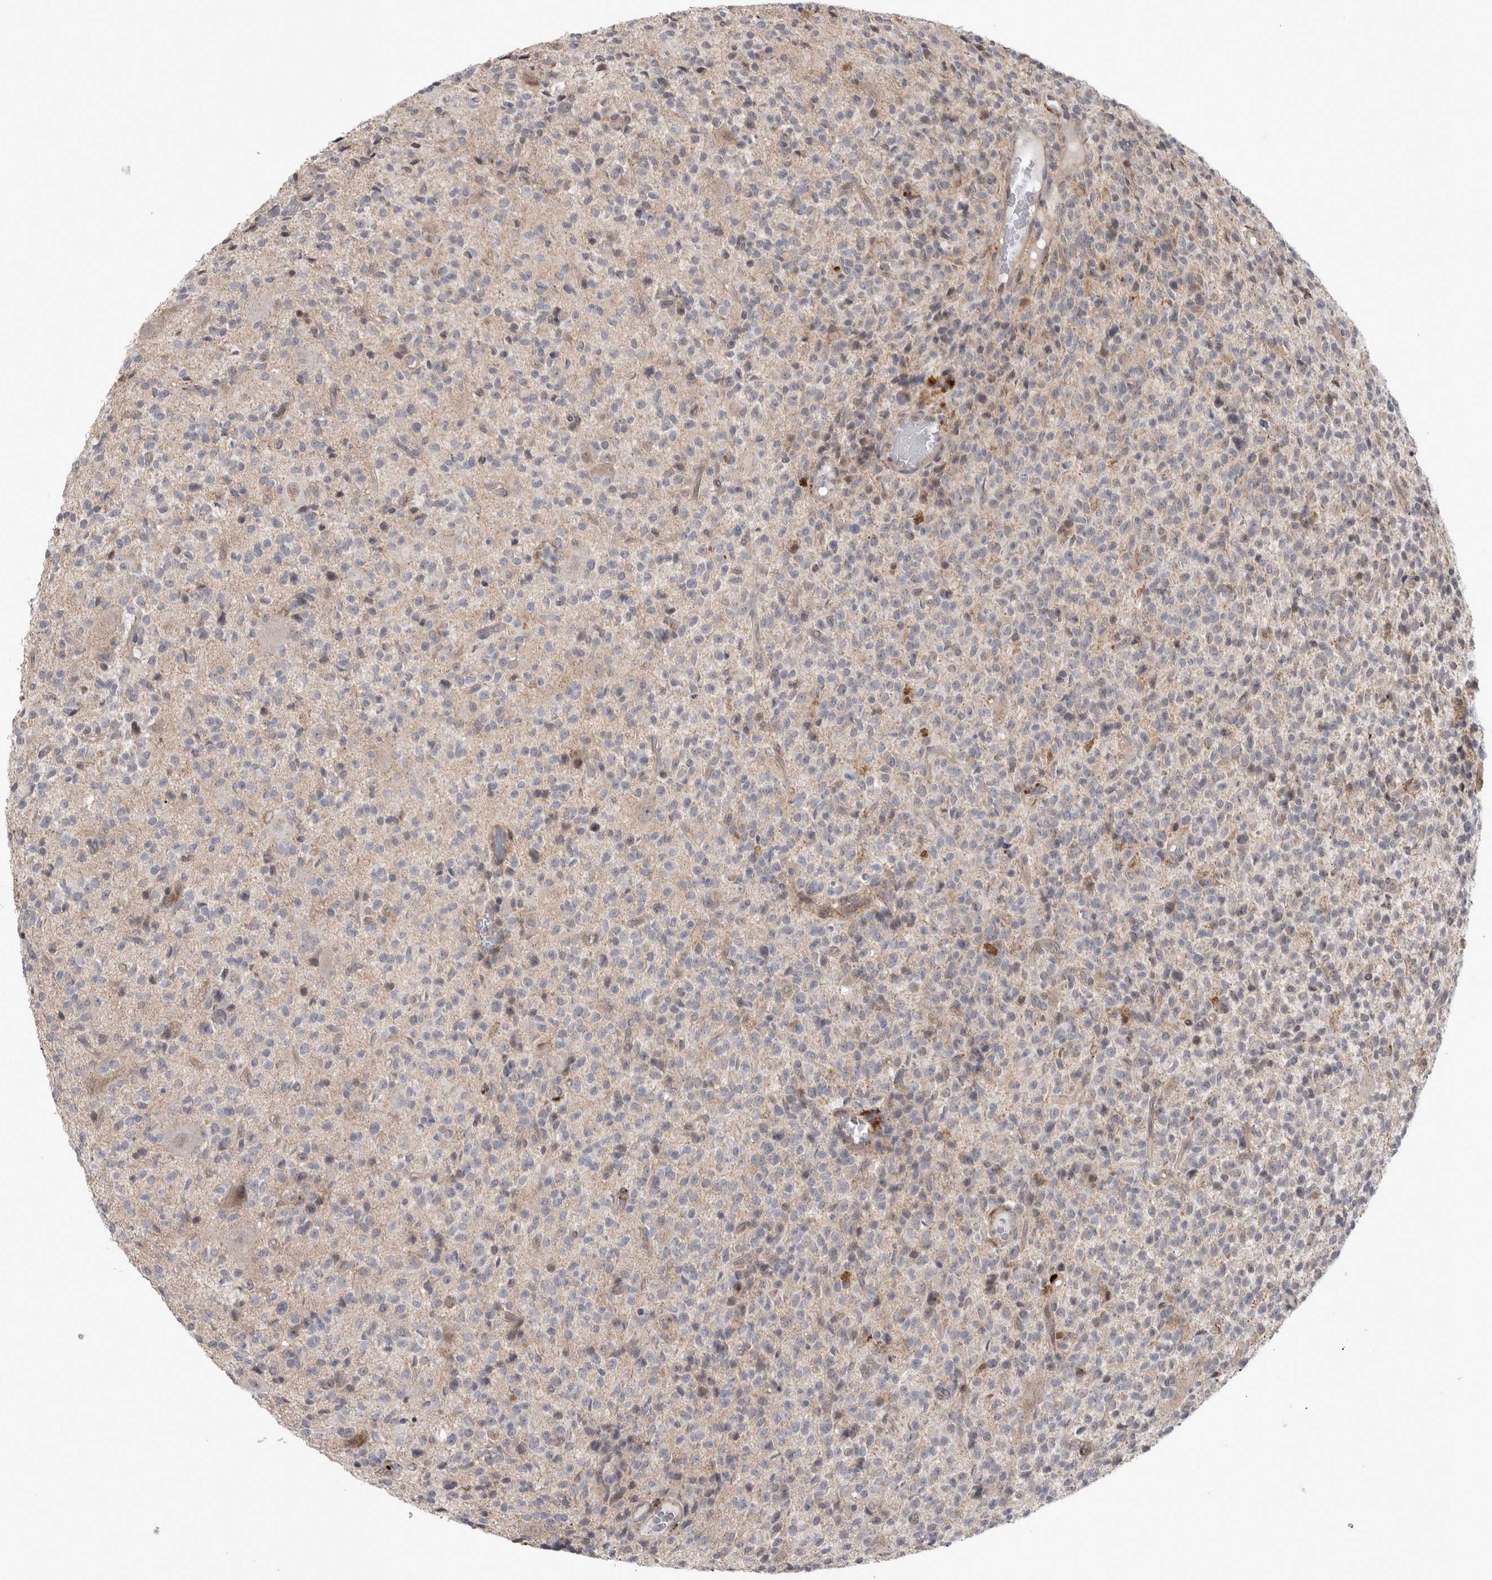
{"staining": {"intensity": "negative", "quantity": "none", "location": "none"}, "tissue": "glioma", "cell_type": "Tumor cells", "image_type": "cancer", "snomed": [{"axis": "morphology", "description": "Glioma, malignant, High grade"}, {"axis": "topography", "description": "Brain"}], "caption": "Micrograph shows no protein staining in tumor cells of high-grade glioma (malignant) tissue. (Immunohistochemistry (ihc), brightfield microscopy, high magnification).", "gene": "IFI44", "patient": {"sex": "male", "age": 34}}